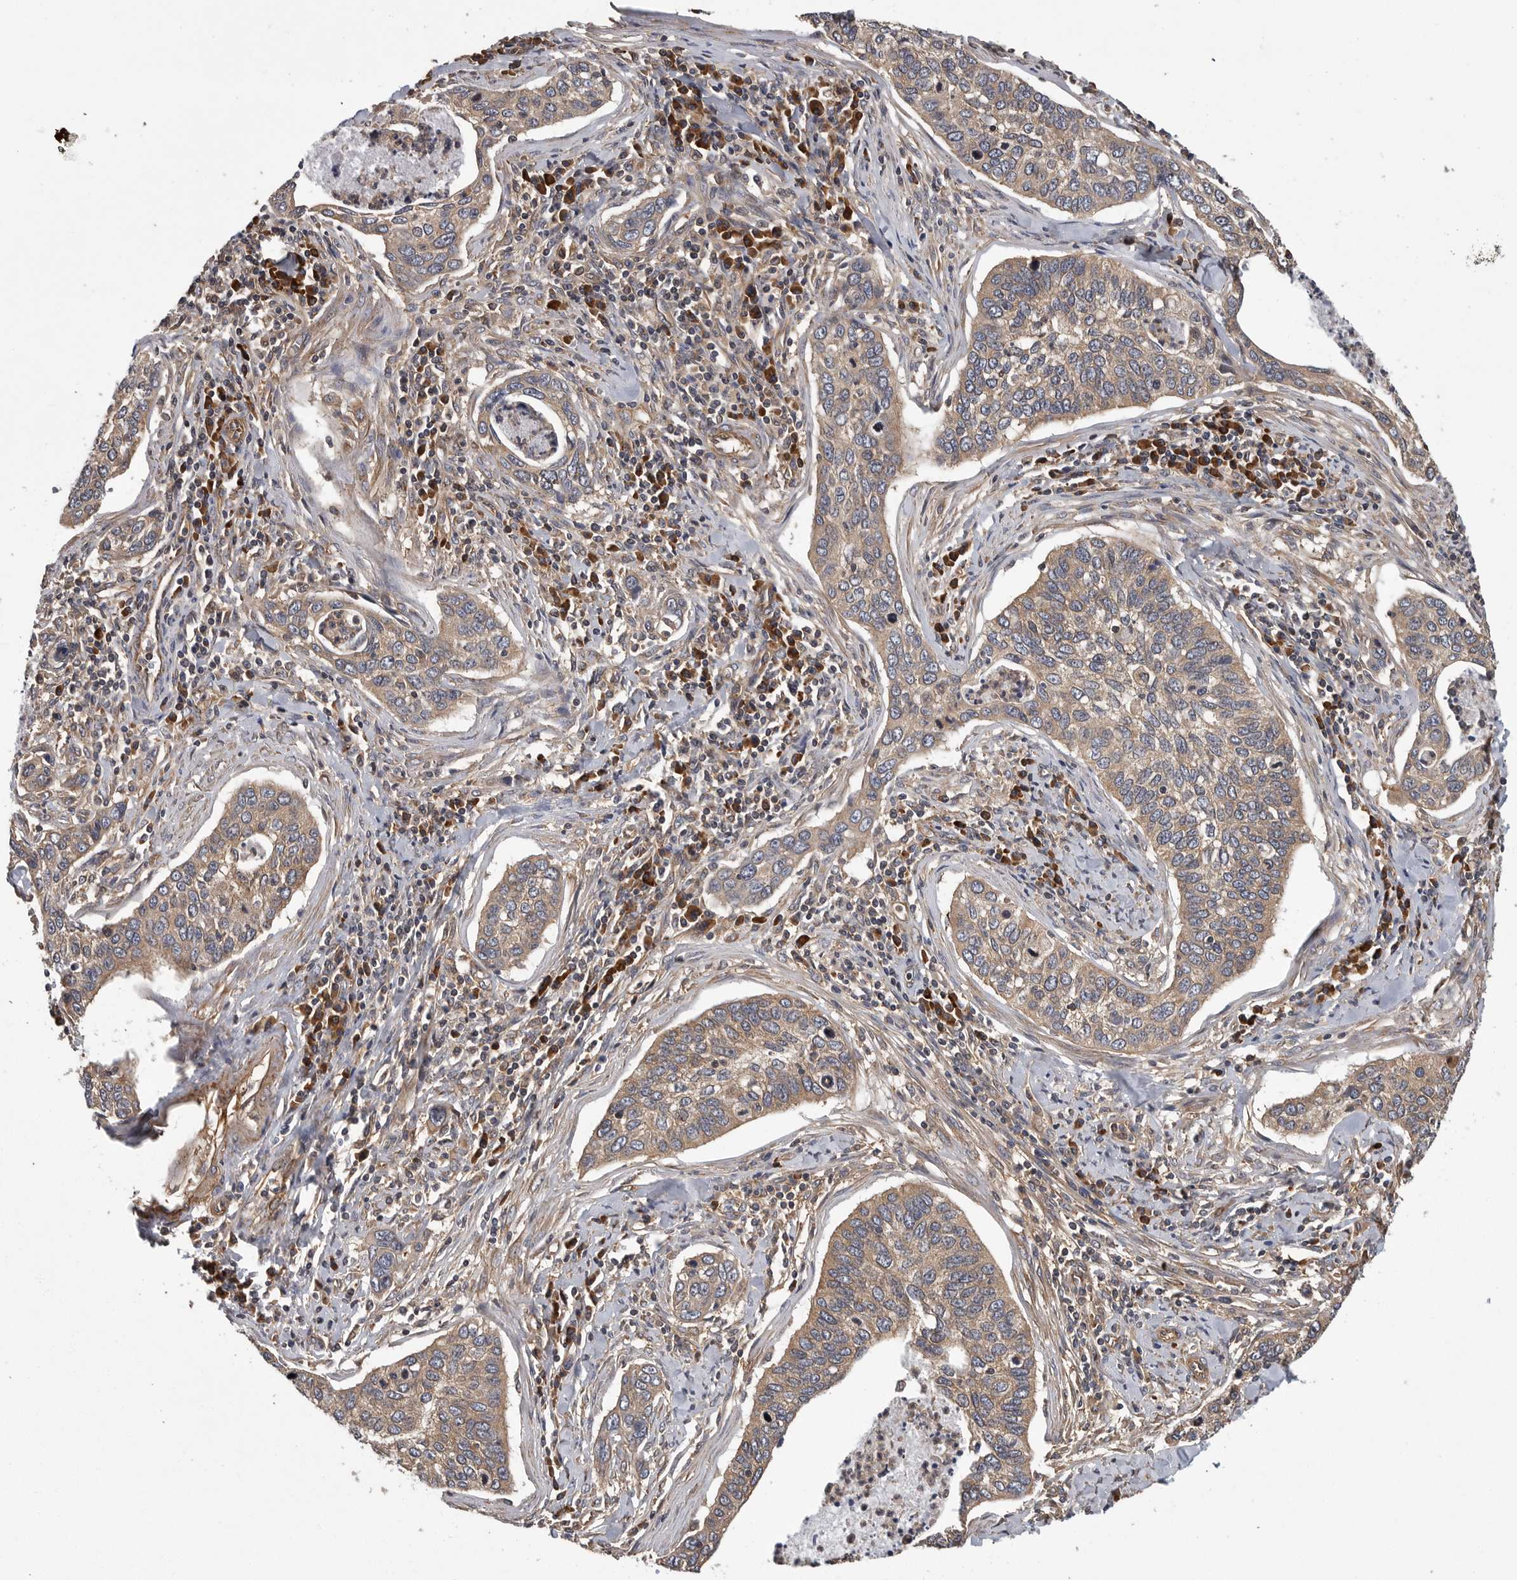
{"staining": {"intensity": "weak", "quantity": ">75%", "location": "cytoplasmic/membranous"}, "tissue": "cervical cancer", "cell_type": "Tumor cells", "image_type": "cancer", "snomed": [{"axis": "morphology", "description": "Squamous cell carcinoma, NOS"}, {"axis": "topography", "description": "Cervix"}], "caption": "DAB (3,3'-diaminobenzidine) immunohistochemical staining of human squamous cell carcinoma (cervical) displays weak cytoplasmic/membranous protein expression in about >75% of tumor cells.", "gene": "OXR1", "patient": {"sex": "female", "age": 53}}